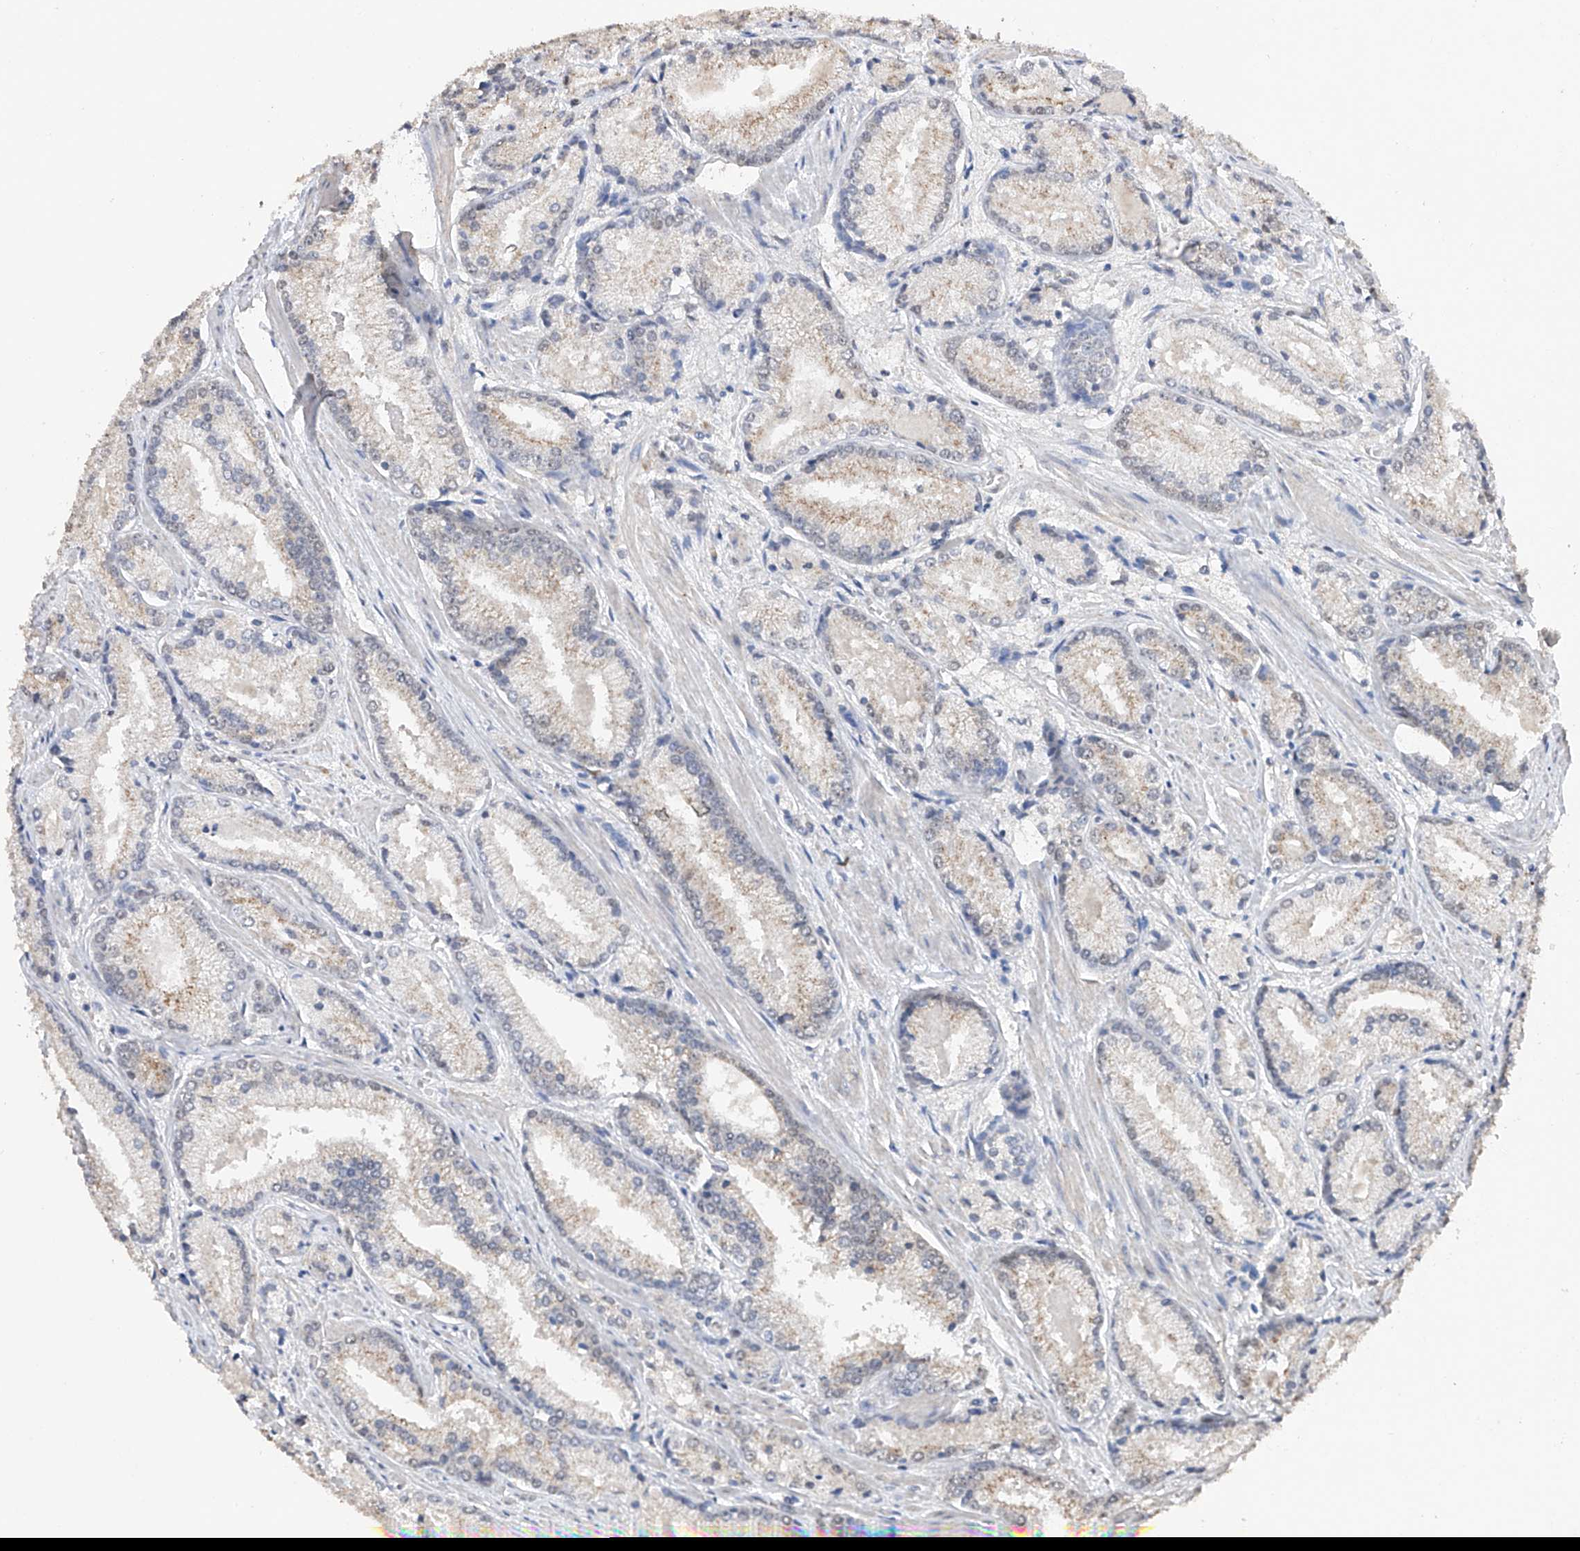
{"staining": {"intensity": "weak", "quantity": "<25%", "location": "cytoplasmic/membranous"}, "tissue": "prostate cancer", "cell_type": "Tumor cells", "image_type": "cancer", "snomed": [{"axis": "morphology", "description": "Adenocarcinoma, Low grade"}, {"axis": "topography", "description": "Prostate"}], "caption": "An image of human prostate cancer is negative for staining in tumor cells. (DAB (3,3'-diaminobenzidine) immunohistochemistry visualized using brightfield microscopy, high magnification).", "gene": "DMAP1", "patient": {"sex": "male", "age": 54}}